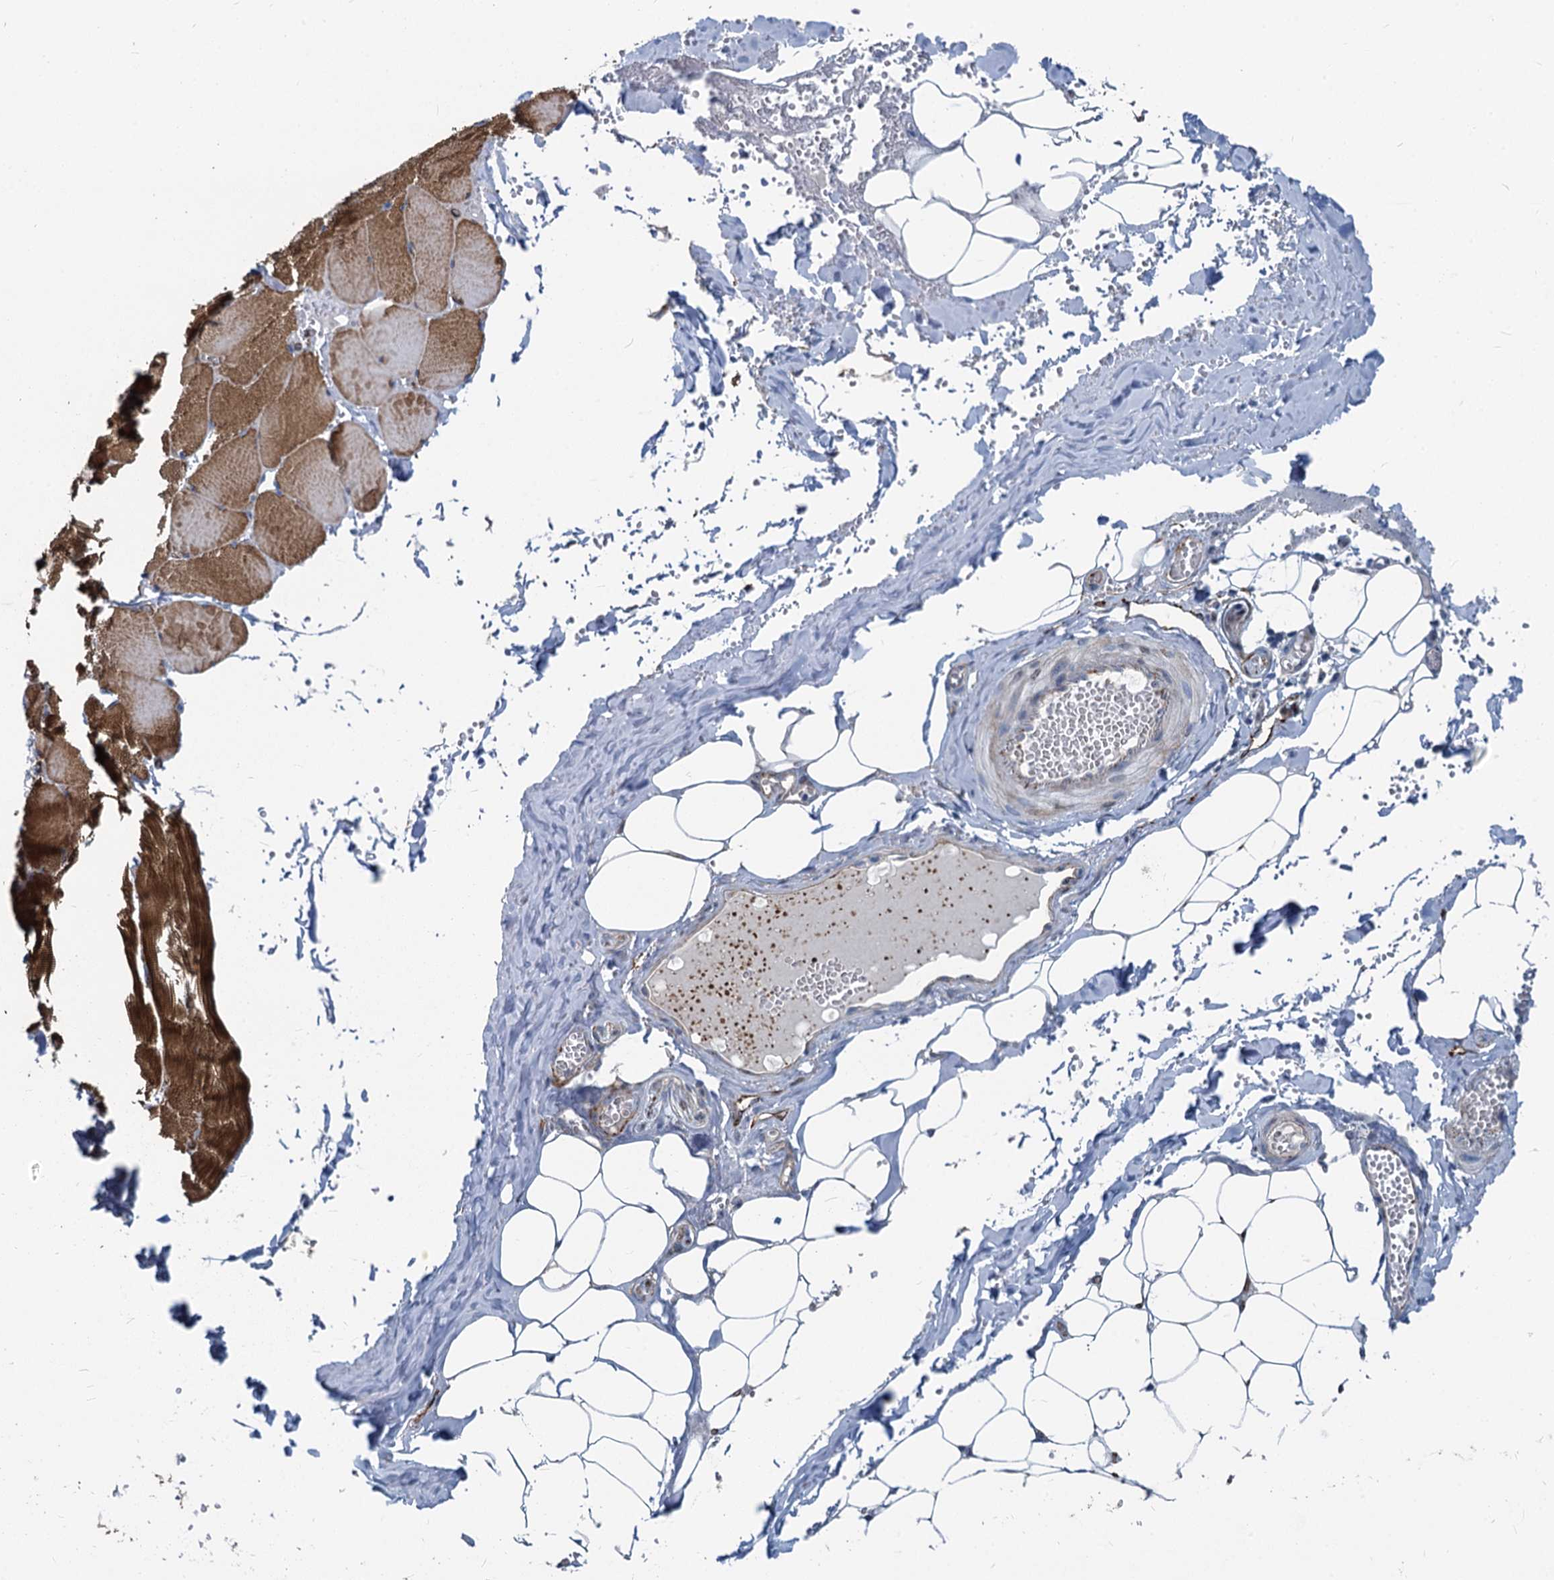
{"staining": {"intensity": "negative", "quantity": "none", "location": "none"}, "tissue": "adipose tissue", "cell_type": "Adipocytes", "image_type": "normal", "snomed": [{"axis": "morphology", "description": "Normal tissue, NOS"}, {"axis": "topography", "description": "Skeletal muscle"}, {"axis": "topography", "description": "Peripheral nerve tissue"}], "caption": "IHC of benign adipose tissue reveals no expression in adipocytes. (Stains: DAB IHC with hematoxylin counter stain, Microscopy: brightfield microscopy at high magnification).", "gene": "ASXL3", "patient": {"sex": "female", "age": 55}}